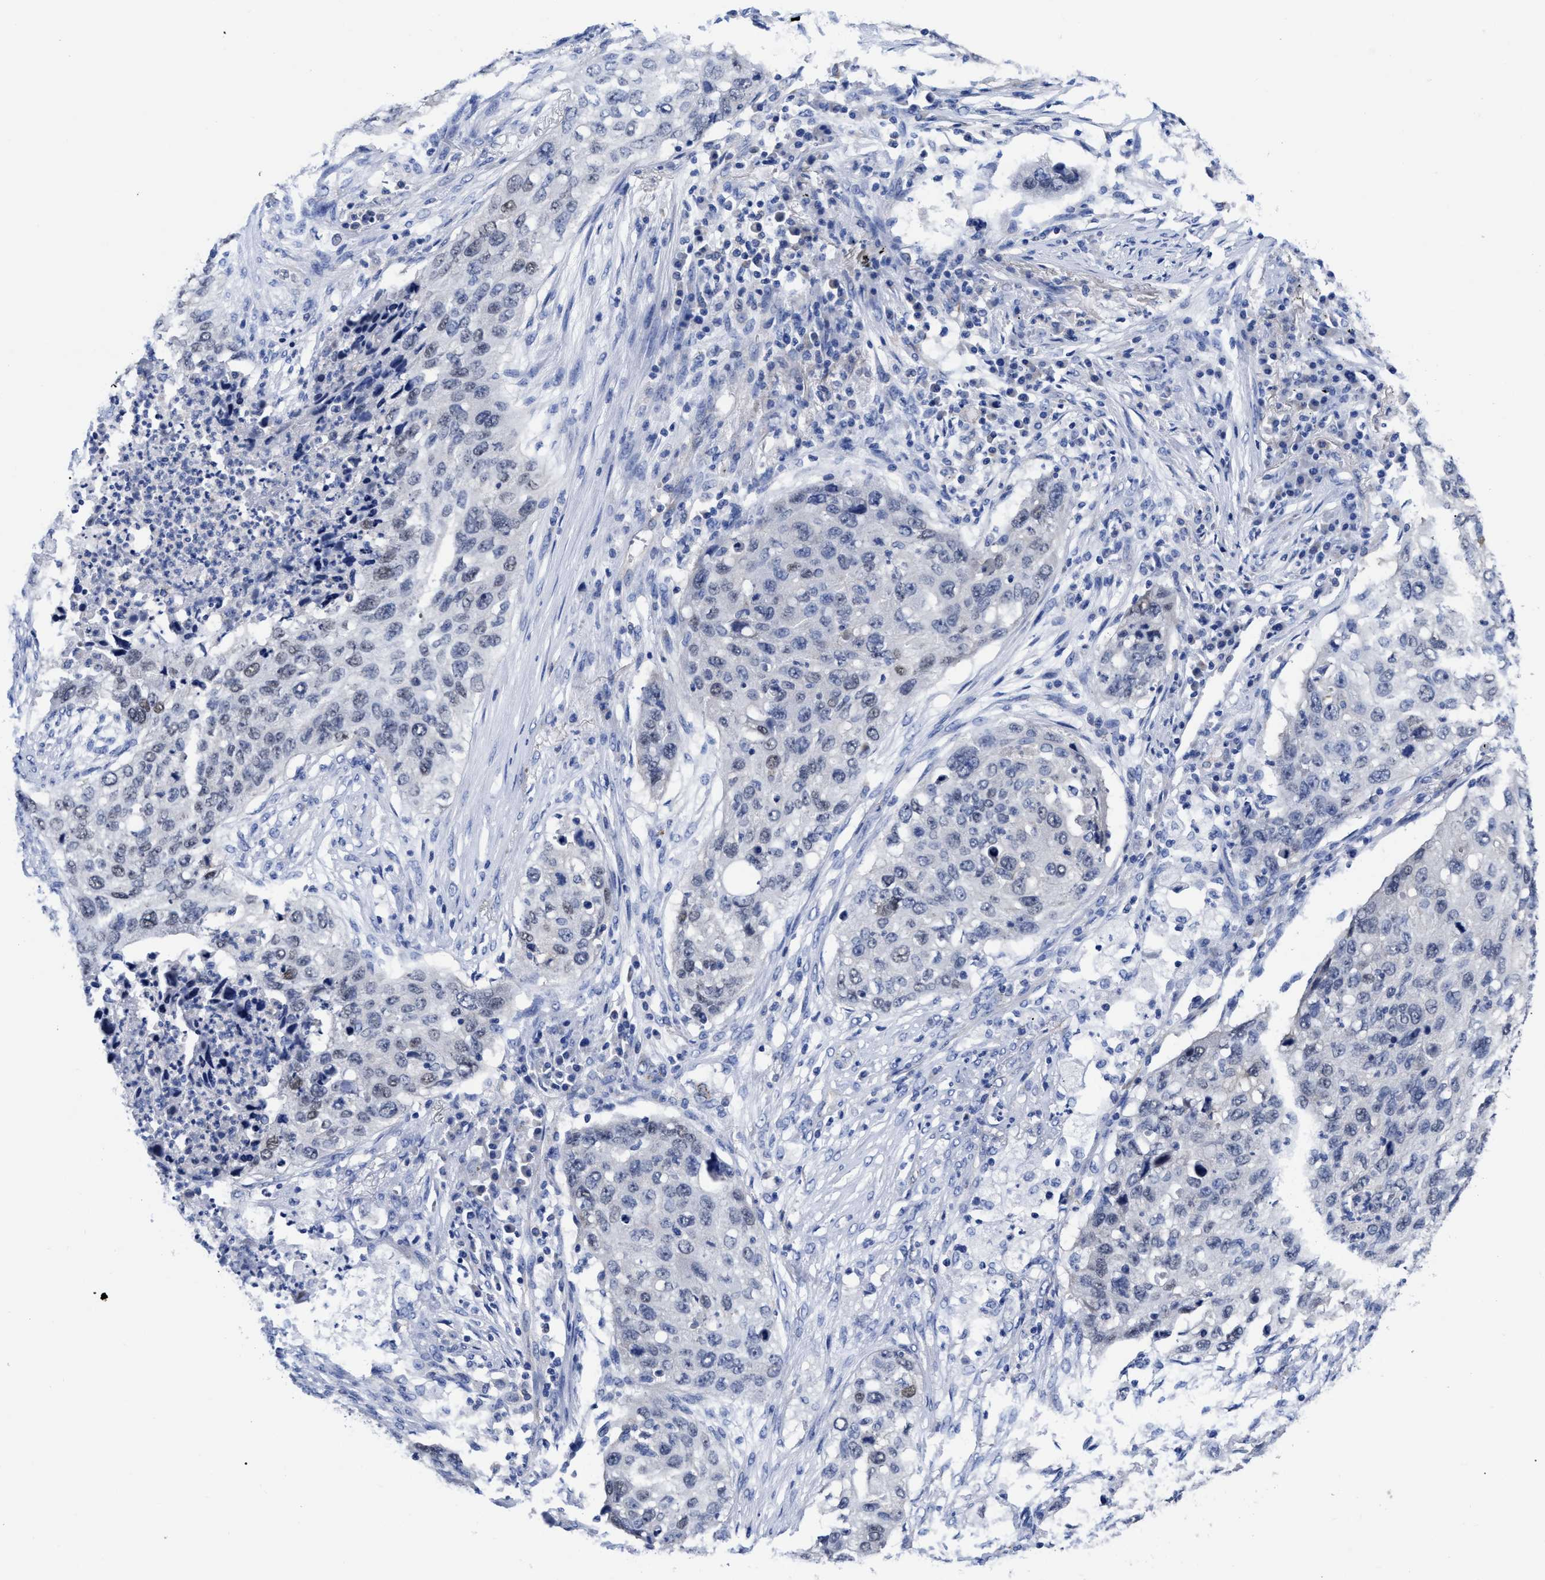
{"staining": {"intensity": "weak", "quantity": "<25%", "location": "nuclear"}, "tissue": "lung cancer", "cell_type": "Tumor cells", "image_type": "cancer", "snomed": [{"axis": "morphology", "description": "Squamous cell carcinoma, NOS"}, {"axis": "topography", "description": "Lung"}], "caption": "Lung cancer (squamous cell carcinoma) stained for a protein using immunohistochemistry reveals no positivity tumor cells.", "gene": "IRAG2", "patient": {"sex": "female", "age": 63}}